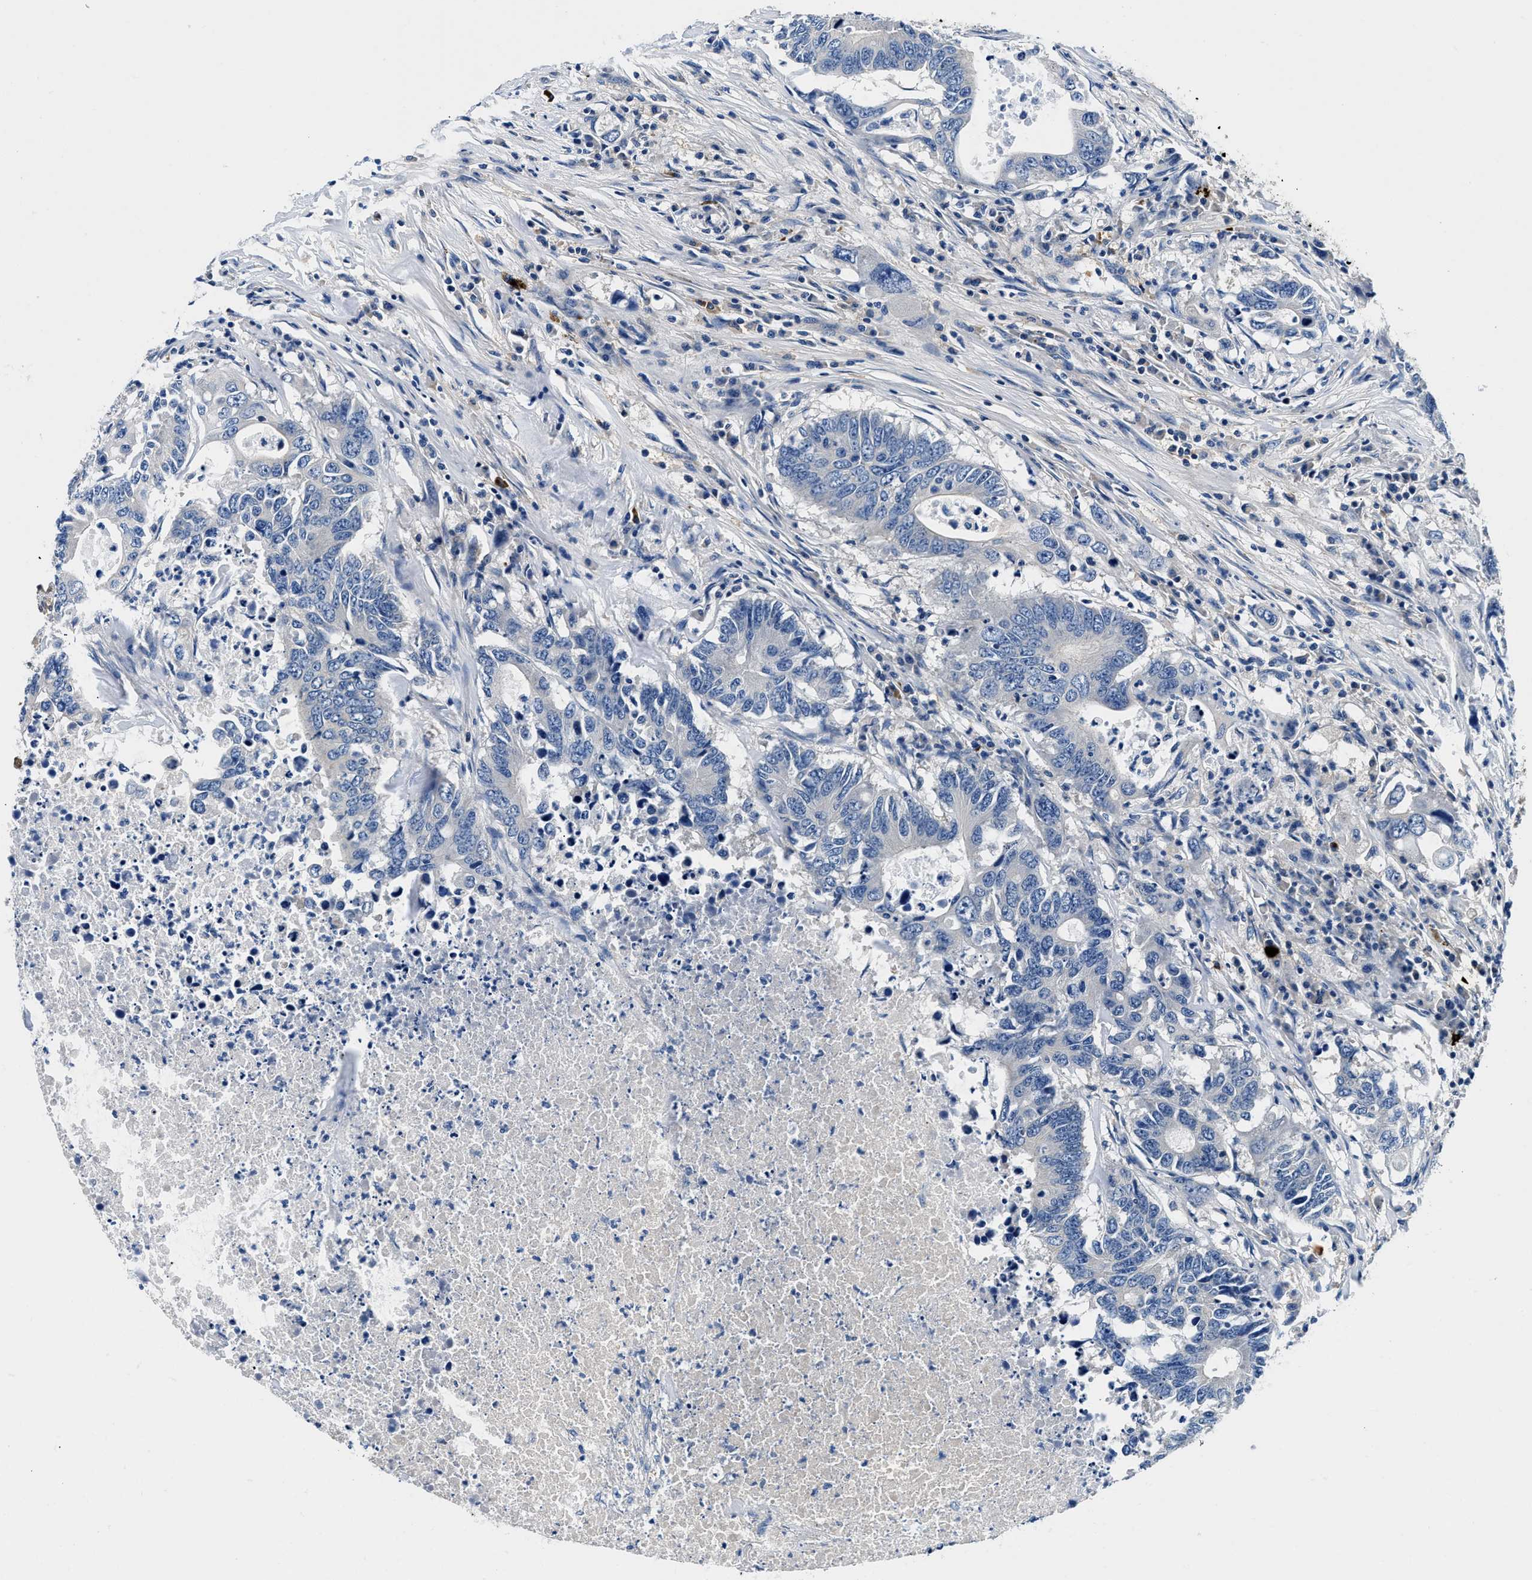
{"staining": {"intensity": "negative", "quantity": "none", "location": "none"}, "tissue": "colorectal cancer", "cell_type": "Tumor cells", "image_type": "cancer", "snomed": [{"axis": "morphology", "description": "Adenocarcinoma, NOS"}, {"axis": "topography", "description": "Colon"}], "caption": "IHC photomicrograph of human colorectal adenocarcinoma stained for a protein (brown), which shows no expression in tumor cells.", "gene": "ZFAND3", "patient": {"sex": "male", "age": 71}}